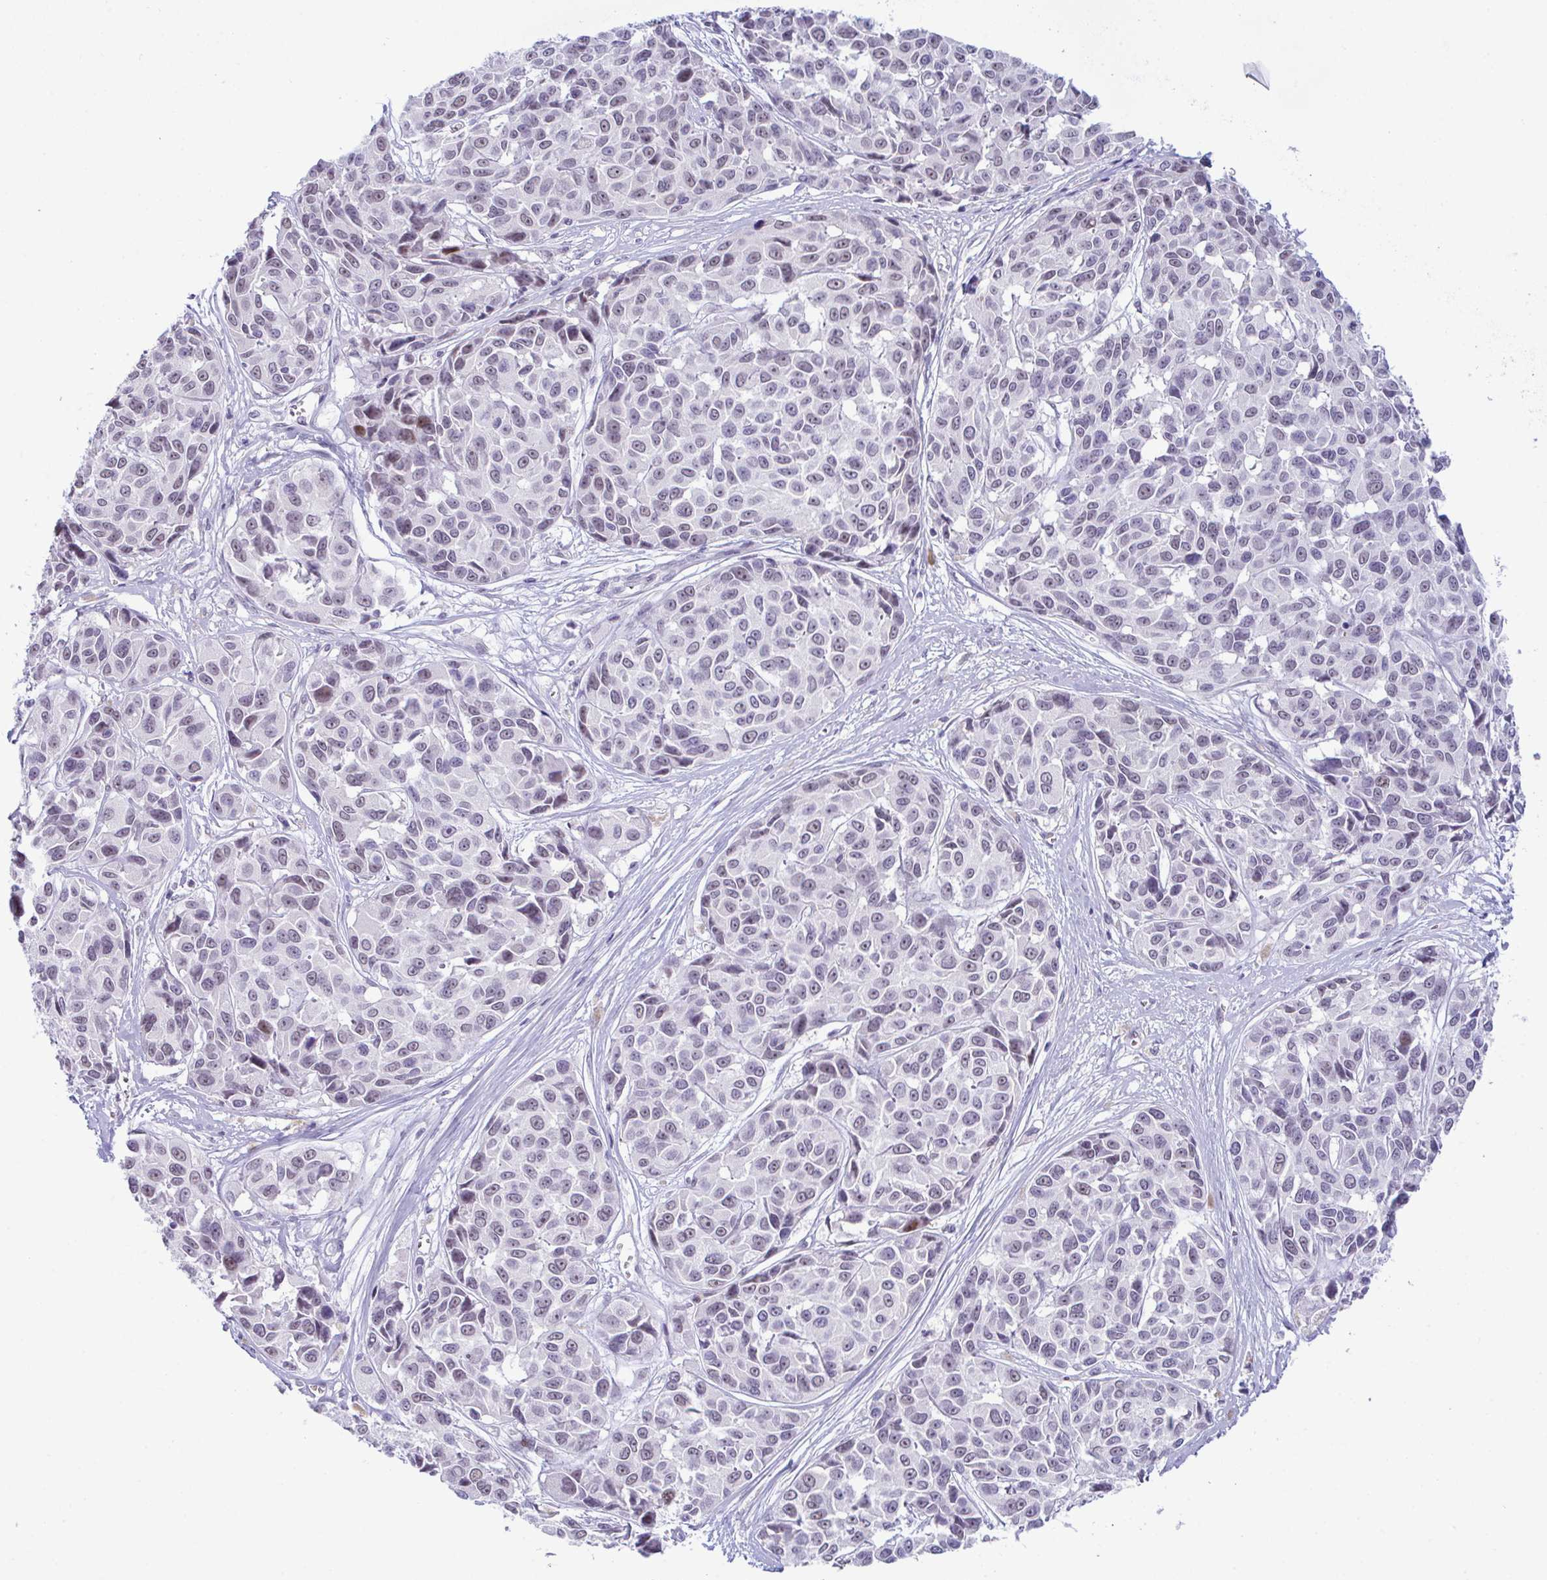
{"staining": {"intensity": "moderate", "quantity": "<25%", "location": "nuclear"}, "tissue": "melanoma", "cell_type": "Tumor cells", "image_type": "cancer", "snomed": [{"axis": "morphology", "description": "Malignant melanoma, NOS"}, {"axis": "topography", "description": "Skin"}], "caption": "Protein analysis of malignant melanoma tissue shows moderate nuclear expression in approximately <25% of tumor cells. The staining was performed using DAB (3,3'-diaminobenzidine), with brown indicating positive protein expression. Nuclei are stained blue with hematoxylin.", "gene": "USP35", "patient": {"sex": "female", "age": 66}}